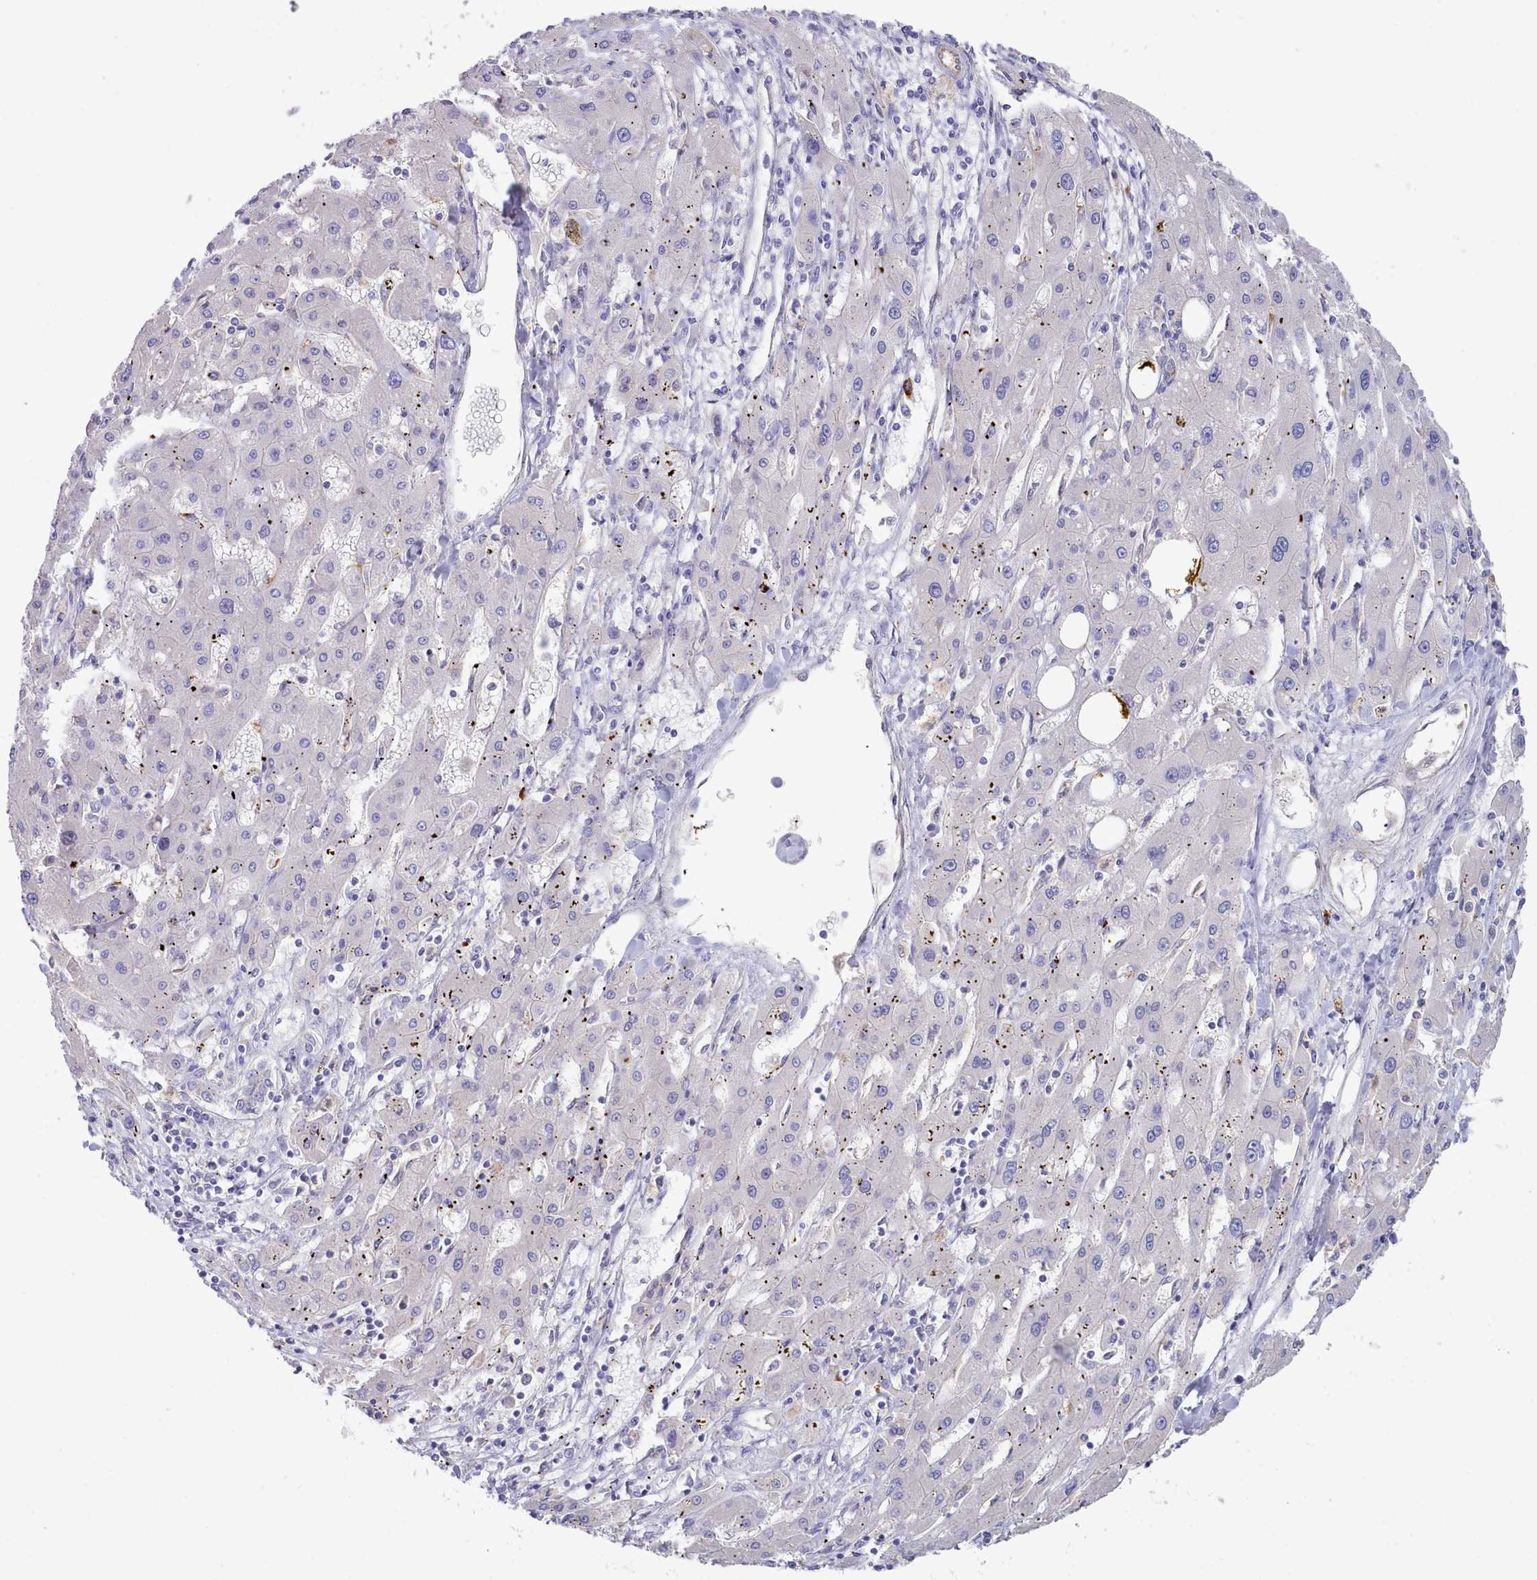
{"staining": {"intensity": "negative", "quantity": "none", "location": "none"}, "tissue": "liver cancer", "cell_type": "Tumor cells", "image_type": "cancer", "snomed": [{"axis": "morphology", "description": "Carcinoma, Hepatocellular, NOS"}, {"axis": "topography", "description": "Liver"}], "caption": "Liver cancer (hepatocellular carcinoma) was stained to show a protein in brown. There is no significant expression in tumor cells.", "gene": "ZC3H13", "patient": {"sex": "male", "age": 72}}